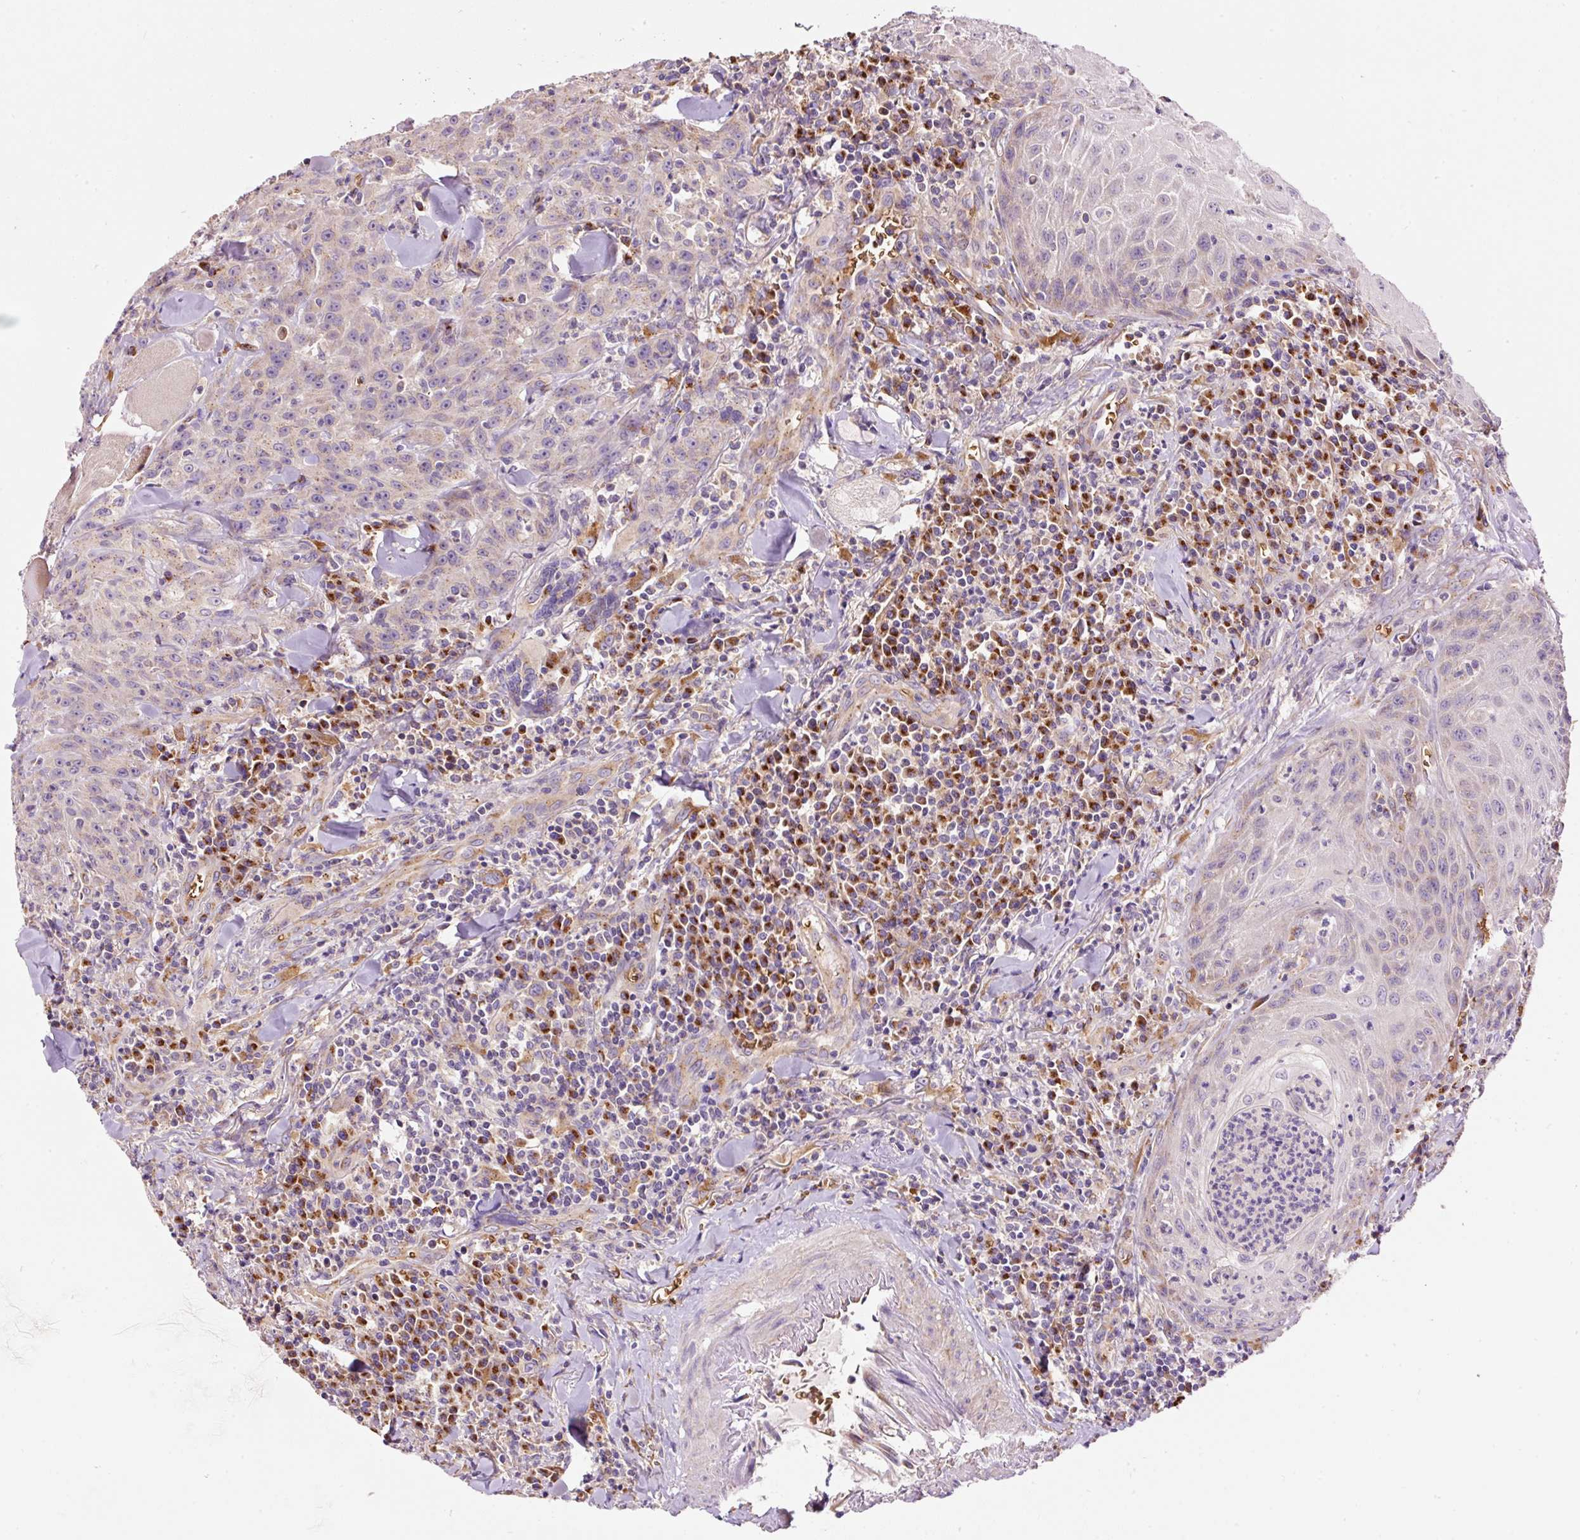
{"staining": {"intensity": "weak", "quantity": "<25%", "location": "cytoplasmic/membranous"}, "tissue": "head and neck cancer", "cell_type": "Tumor cells", "image_type": "cancer", "snomed": [{"axis": "morphology", "description": "Normal tissue, NOS"}, {"axis": "morphology", "description": "Squamous cell carcinoma, NOS"}, {"axis": "topography", "description": "Oral tissue"}, {"axis": "topography", "description": "Head-Neck"}], "caption": "Head and neck cancer (squamous cell carcinoma) stained for a protein using immunohistochemistry (IHC) exhibits no staining tumor cells.", "gene": "PRRC2A", "patient": {"sex": "female", "age": 70}}